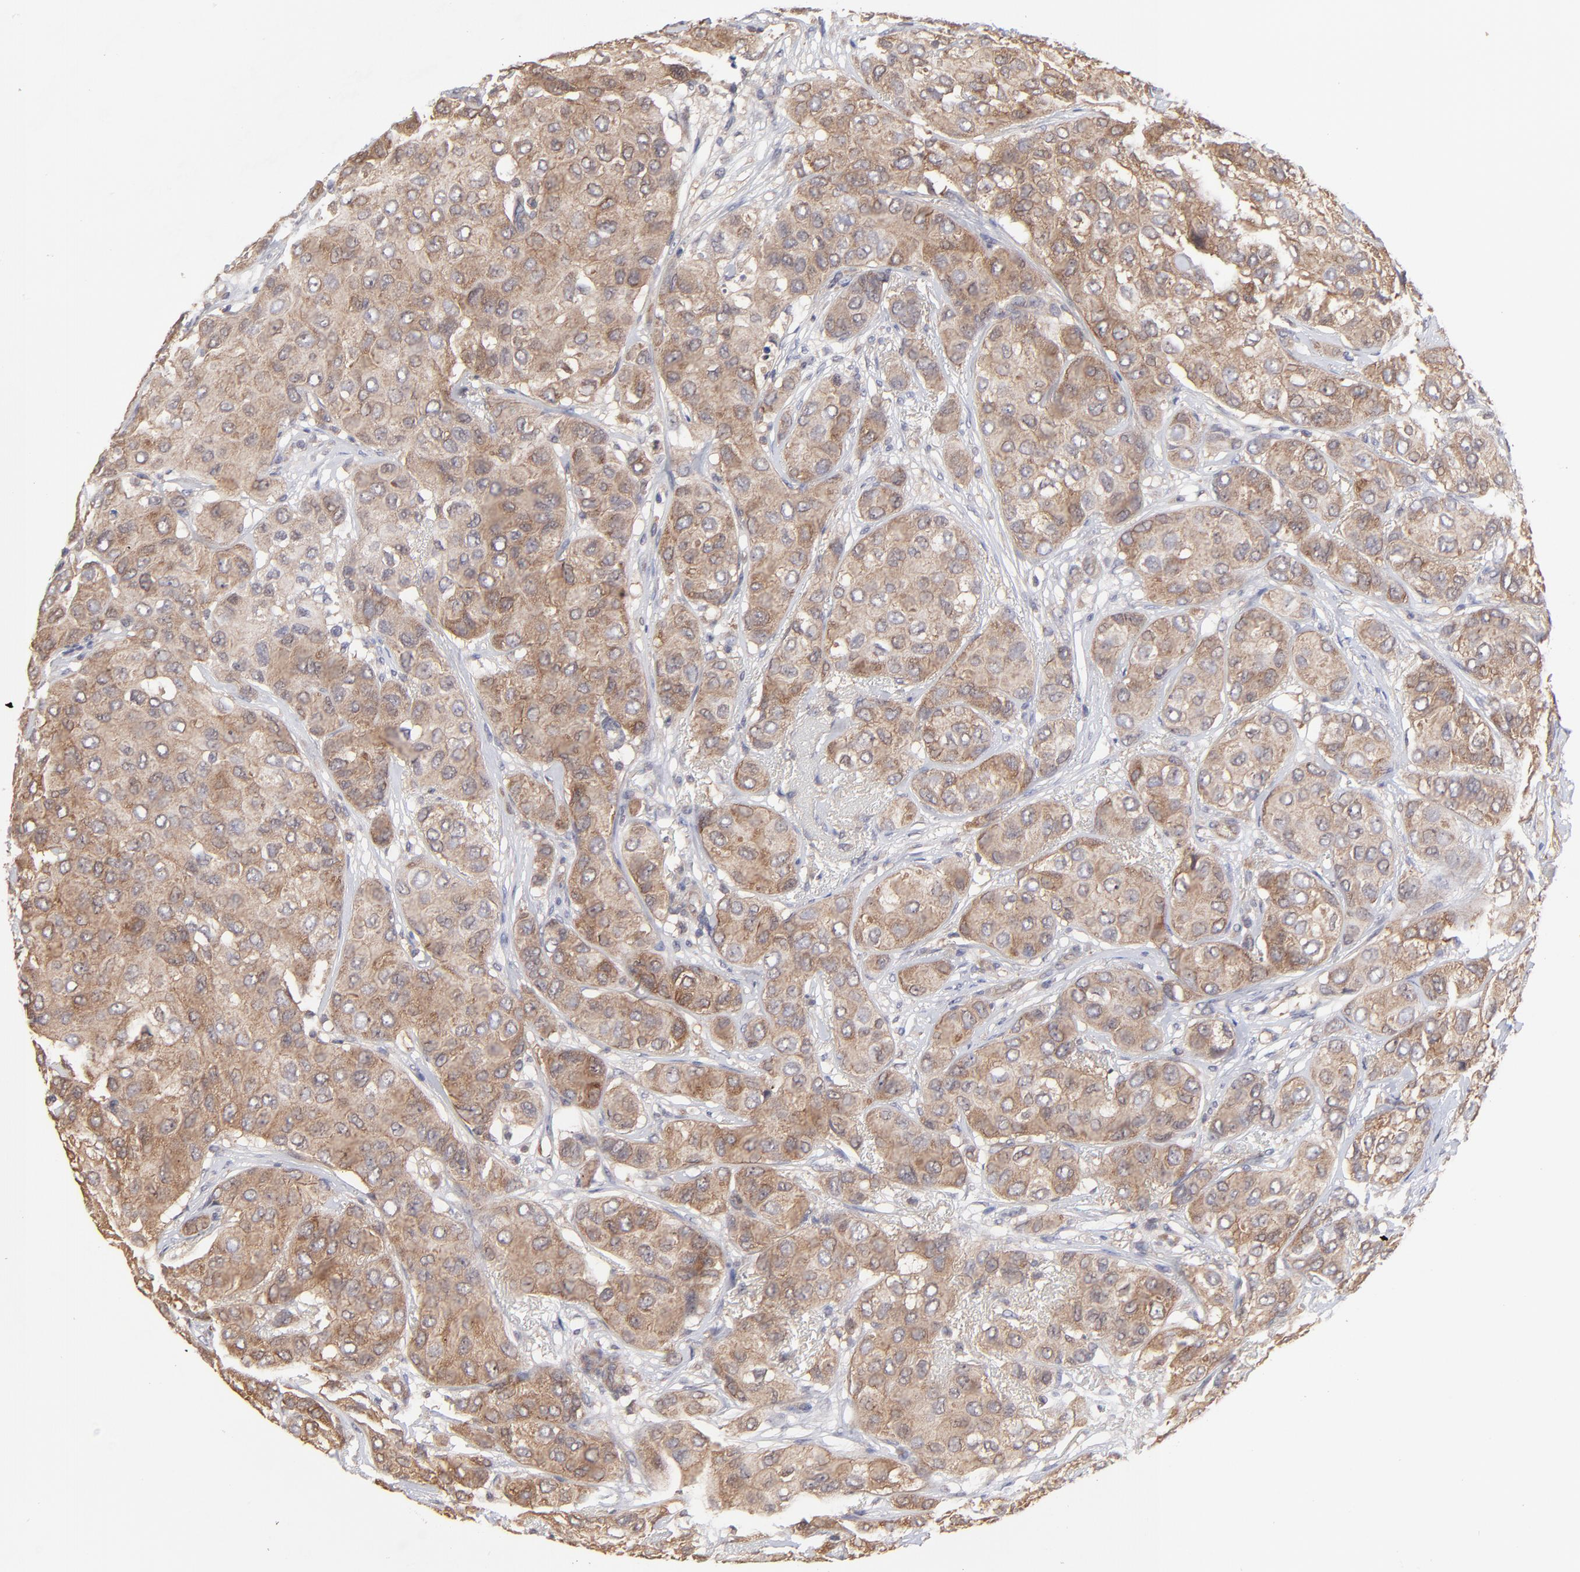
{"staining": {"intensity": "weak", "quantity": ">75%", "location": "cytoplasmic/membranous"}, "tissue": "breast cancer", "cell_type": "Tumor cells", "image_type": "cancer", "snomed": [{"axis": "morphology", "description": "Duct carcinoma"}, {"axis": "topography", "description": "Breast"}], "caption": "Invasive ductal carcinoma (breast) was stained to show a protein in brown. There is low levels of weak cytoplasmic/membranous expression in about >75% of tumor cells. (DAB IHC with brightfield microscopy, high magnification).", "gene": "GART", "patient": {"sex": "female", "age": 68}}